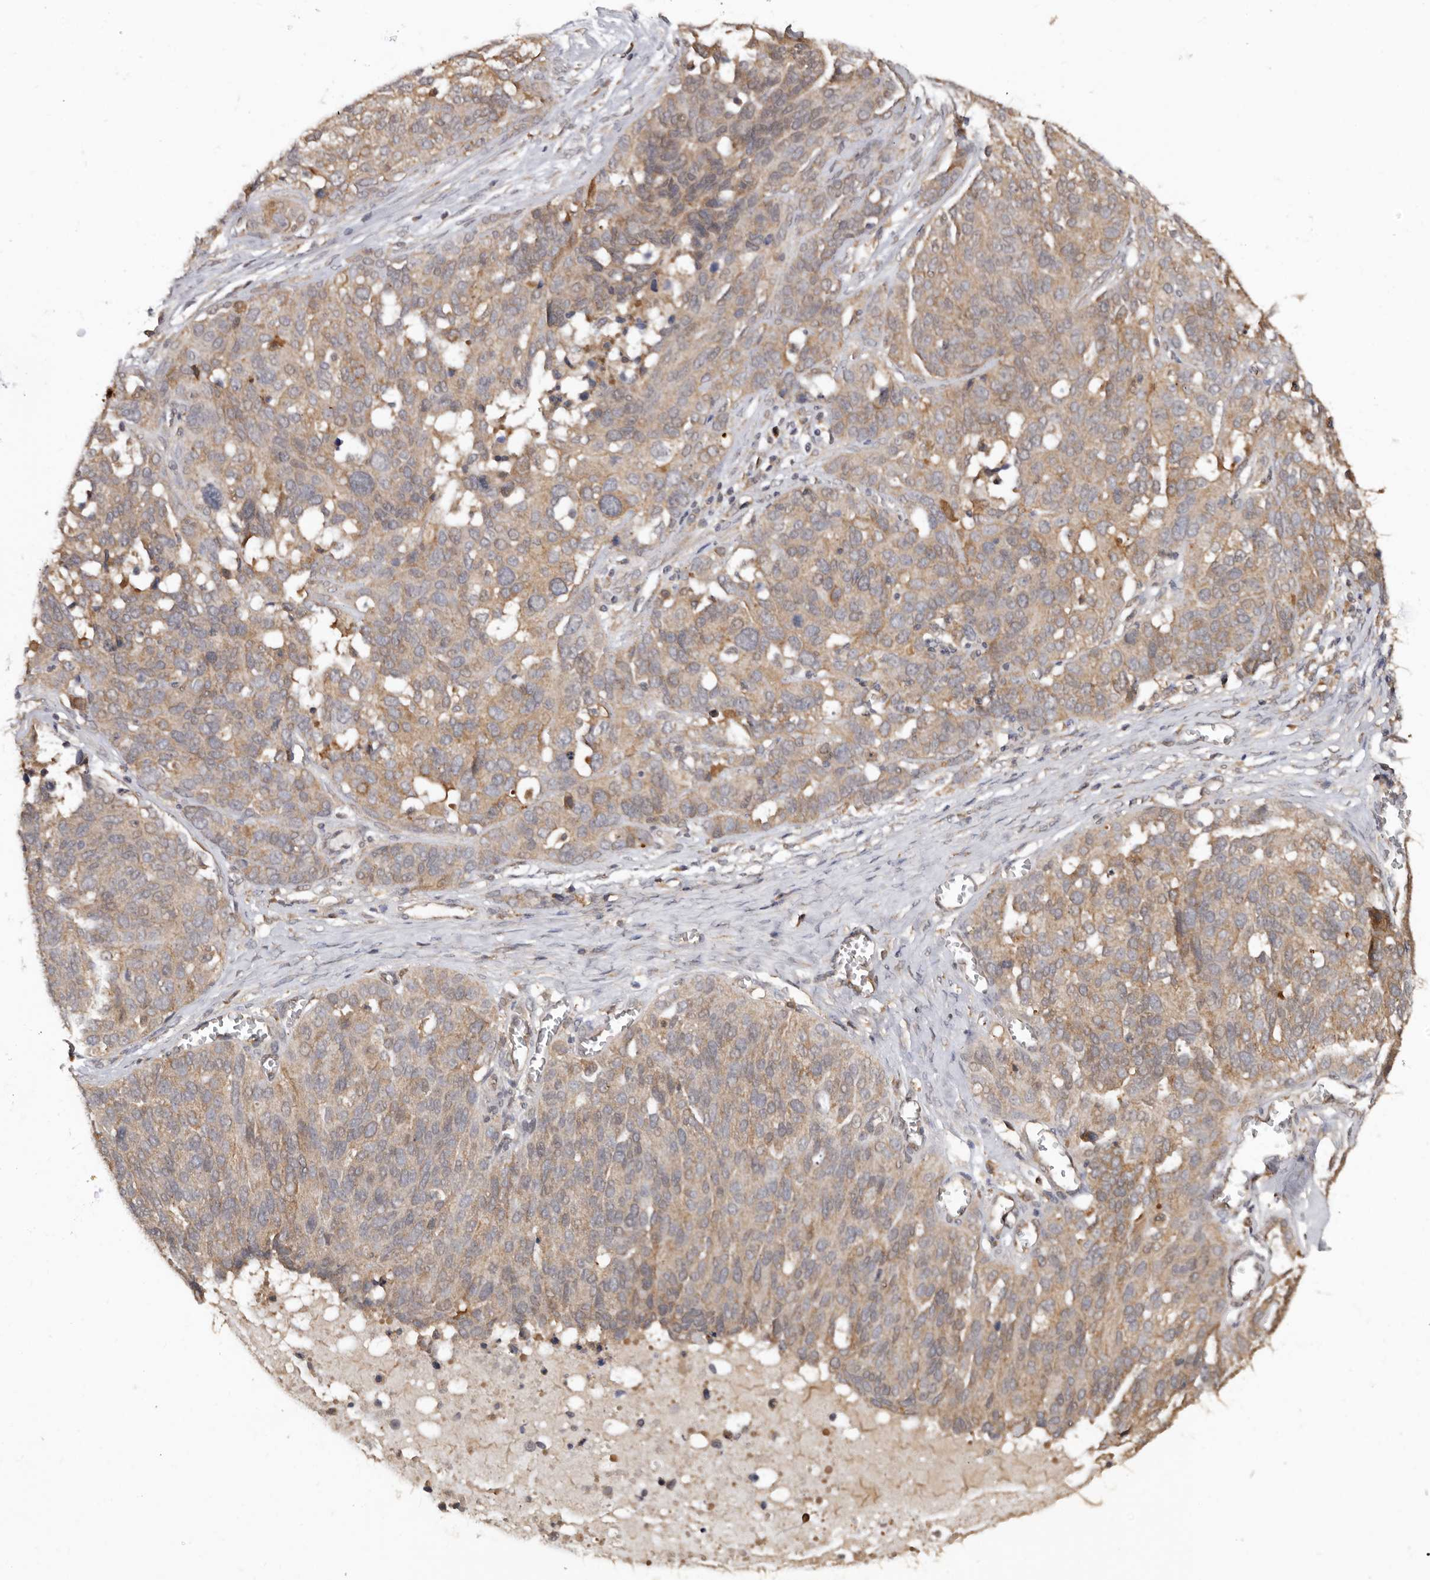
{"staining": {"intensity": "moderate", "quantity": ">75%", "location": "cytoplasmic/membranous"}, "tissue": "ovarian cancer", "cell_type": "Tumor cells", "image_type": "cancer", "snomed": [{"axis": "morphology", "description": "Cystadenocarcinoma, serous, NOS"}, {"axis": "topography", "description": "Ovary"}], "caption": "Immunohistochemical staining of ovarian cancer displays moderate cytoplasmic/membranous protein staining in about >75% of tumor cells. Immunohistochemistry (ihc) stains the protein in brown and the nuclei are stained blue.", "gene": "RSPO2", "patient": {"sex": "female", "age": 44}}